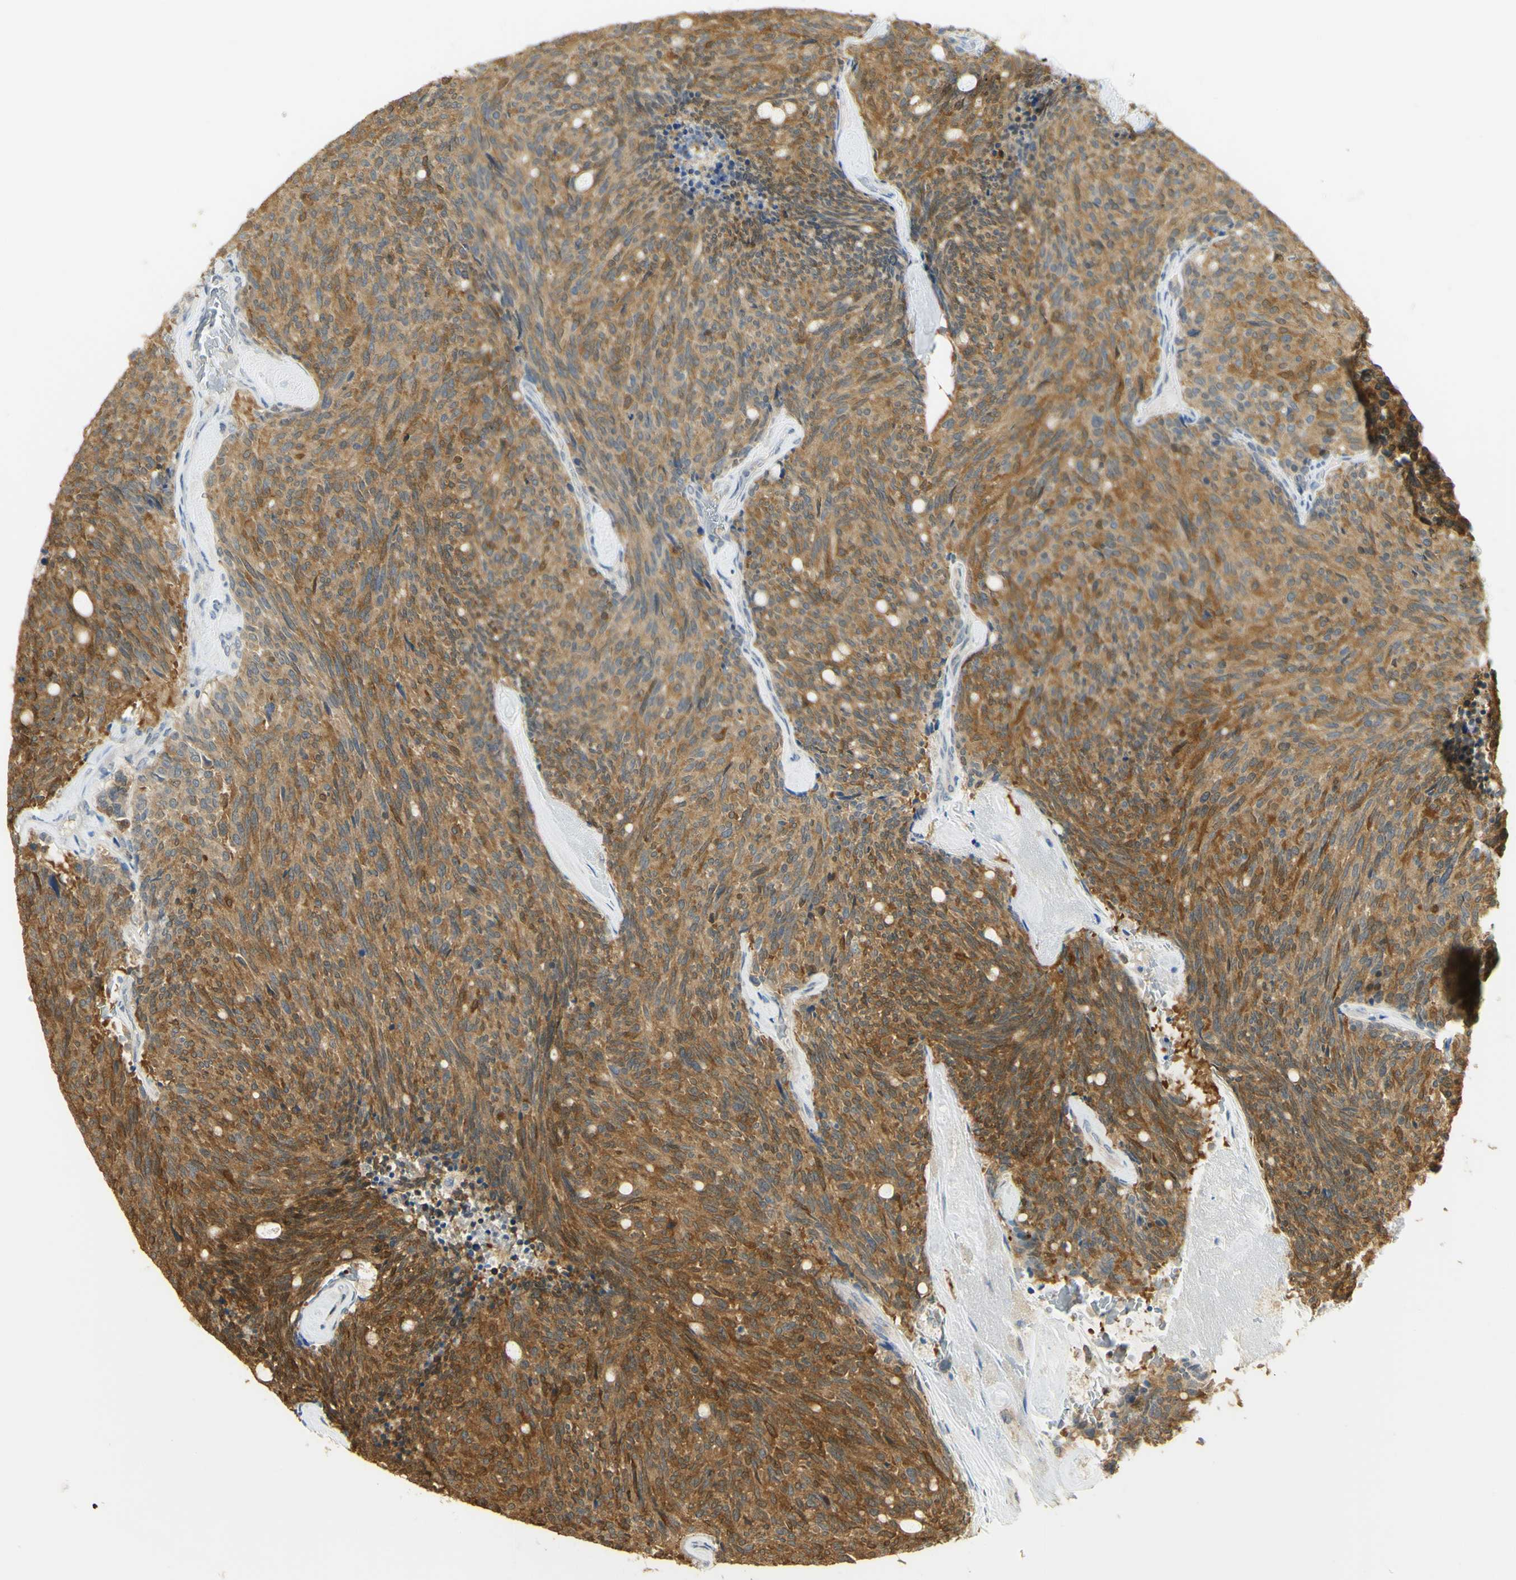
{"staining": {"intensity": "moderate", "quantity": ">75%", "location": "cytoplasmic/membranous"}, "tissue": "carcinoid", "cell_type": "Tumor cells", "image_type": "cancer", "snomed": [{"axis": "morphology", "description": "Carcinoid, malignant, NOS"}, {"axis": "topography", "description": "Pancreas"}], "caption": "Brown immunohistochemical staining in human carcinoid demonstrates moderate cytoplasmic/membranous staining in approximately >75% of tumor cells. The protein is stained brown, and the nuclei are stained in blue (DAB (3,3'-diaminobenzidine) IHC with brightfield microscopy, high magnification).", "gene": "PAK1", "patient": {"sex": "female", "age": 54}}